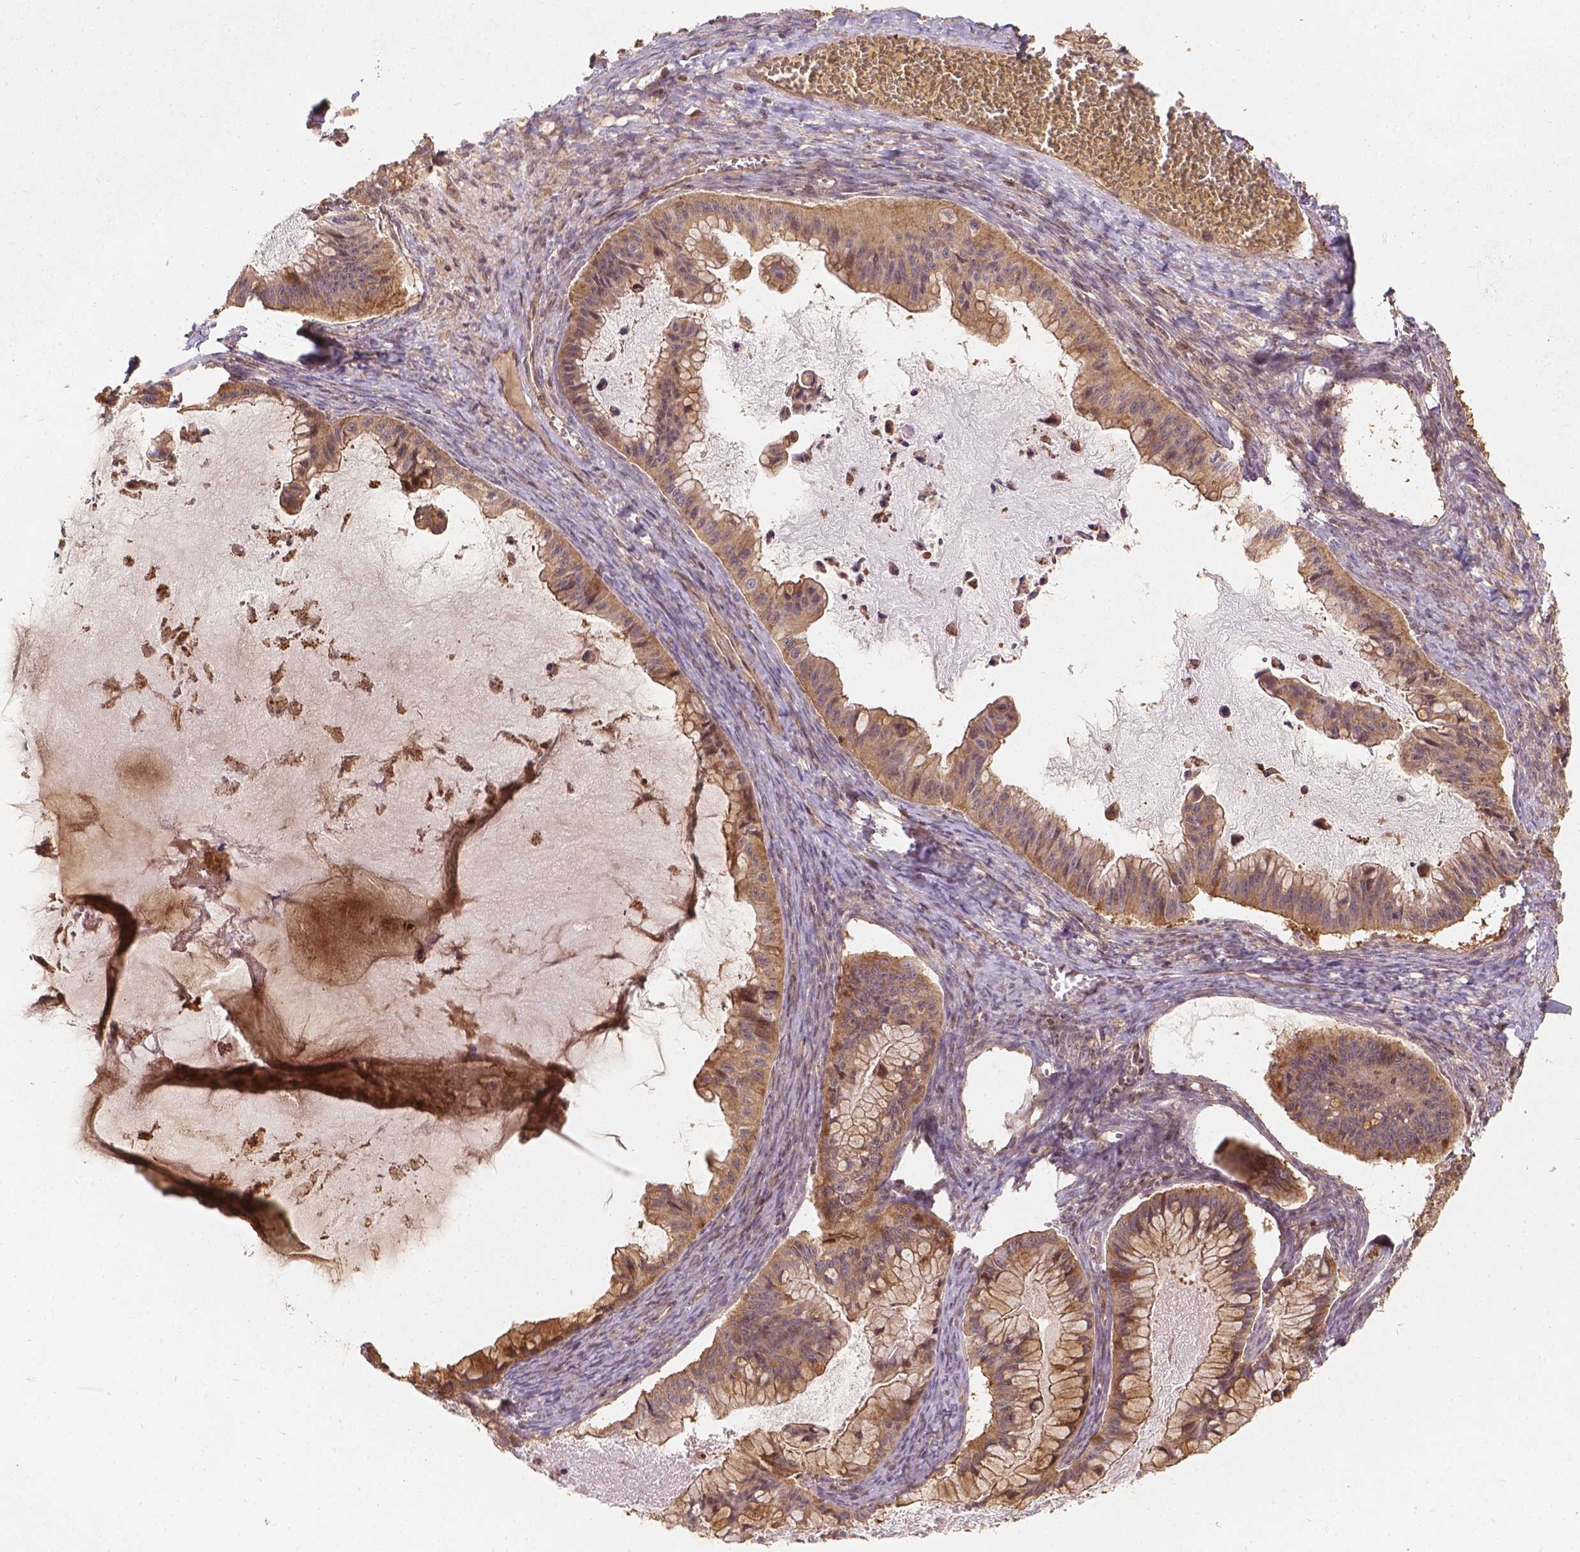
{"staining": {"intensity": "moderate", "quantity": ">75%", "location": "cytoplasmic/membranous"}, "tissue": "ovarian cancer", "cell_type": "Tumor cells", "image_type": "cancer", "snomed": [{"axis": "morphology", "description": "Cystadenocarcinoma, mucinous, NOS"}, {"axis": "topography", "description": "Ovary"}], "caption": "A brown stain shows moderate cytoplasmic/membranous positivity of a protein in human ovarian mucinous cystadenocarcinoma tumor cells.", "gene": "XPR1", "patient": {"sex": "female", "age": 72}}